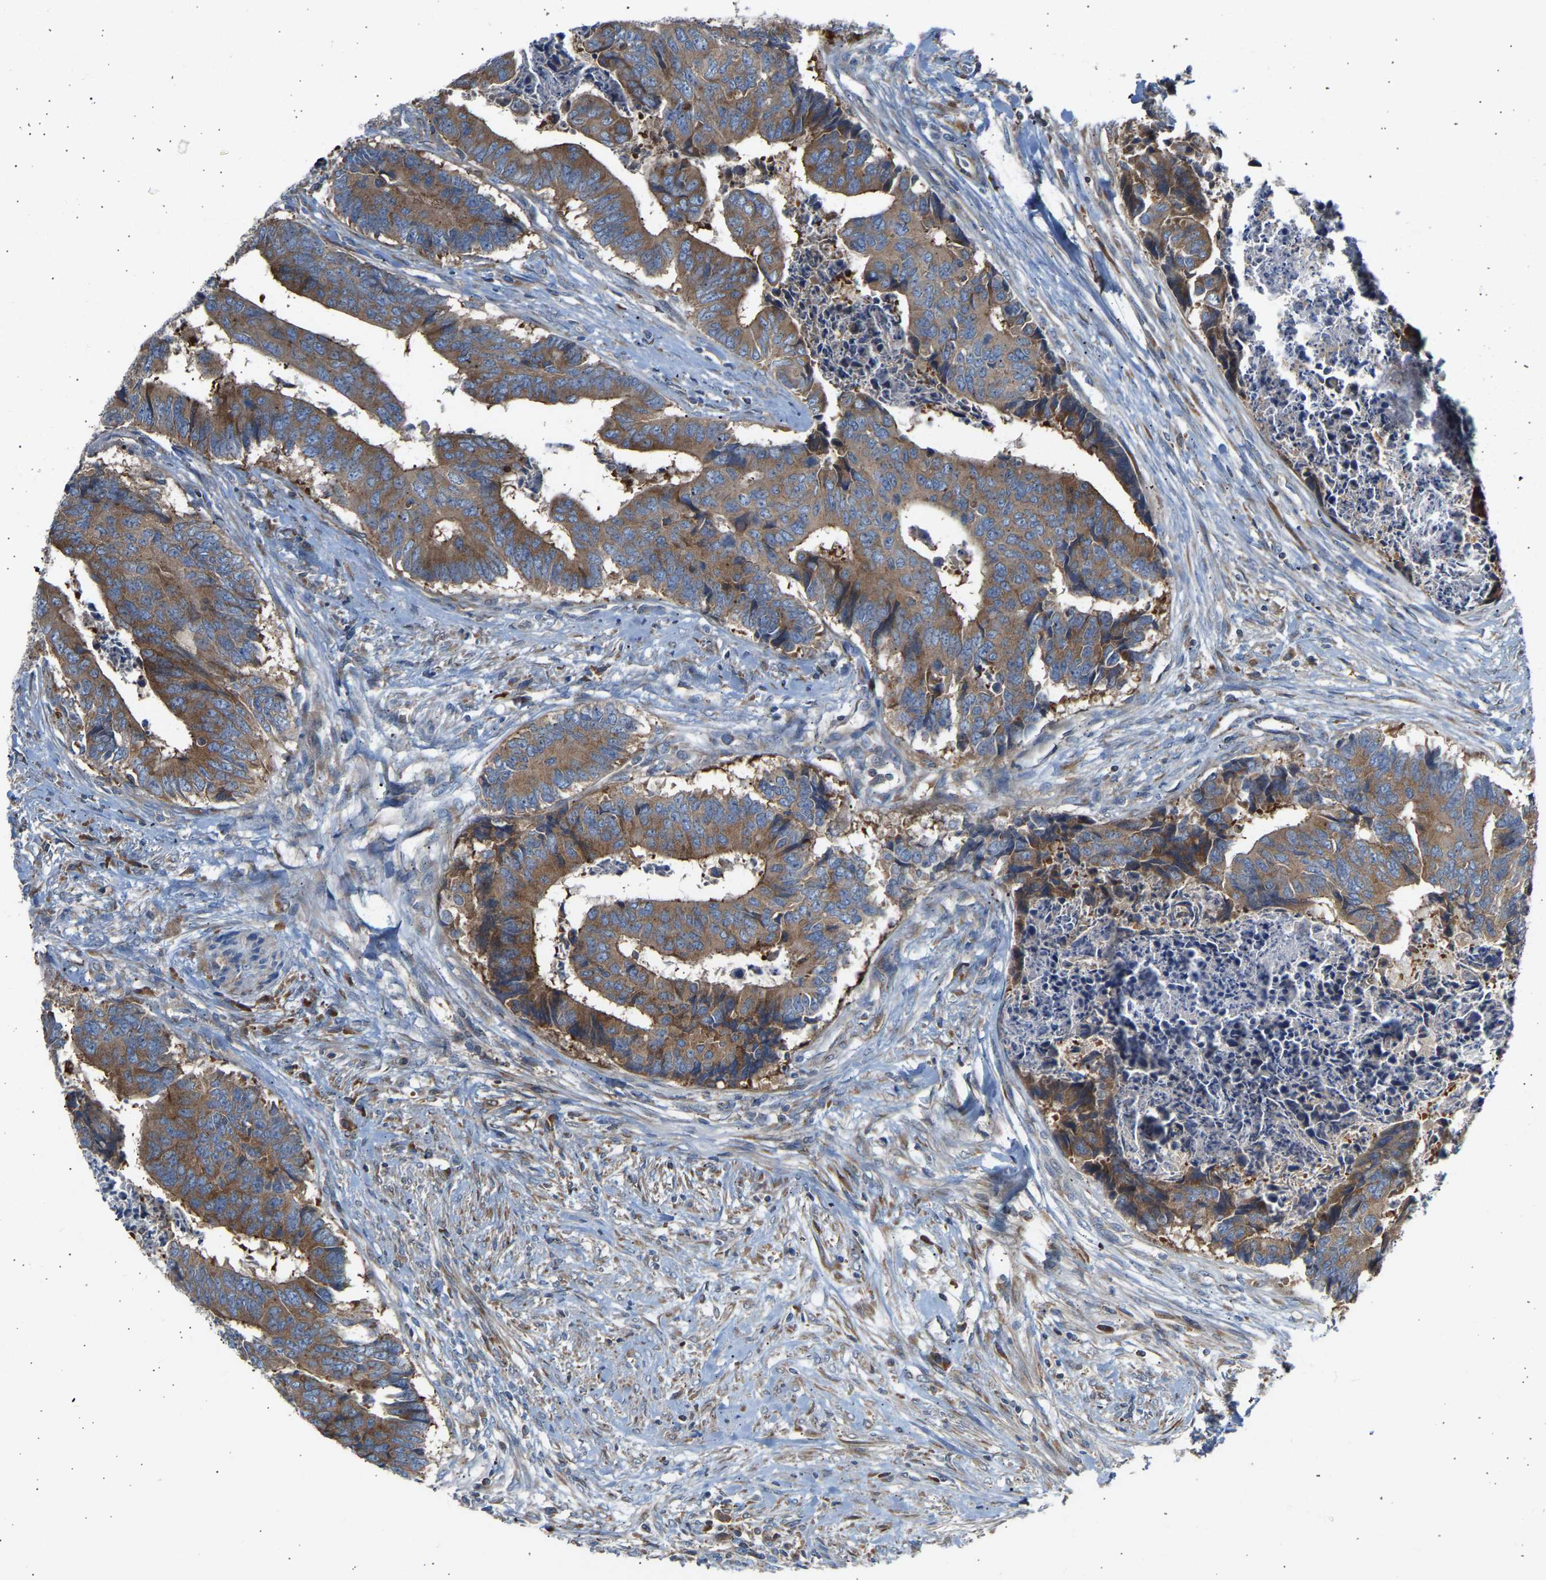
{"staining": {"intensity": "moderate", "quantity": ">75%", "location": "cytoplasmic/membranous"}, "tissue": "colorectal cancer", "cell_type": "Tumor cells", "image_type": "cancer", "snomed": [{"axis": "morphology", "description": "Adenocarcinoma, NOS"}, {"axis": "topography", "description": "Rectum"}], "caption": "IHC photomicrograph of neoplastic tissue: colorectal cancer (adenocarcinoma) stained using immunohistochemistry shows medium levels of moderate protein expression localized specifically in the cytoplasmic/membranous of tumor cells, appearing as a cytoplasmic/membranous brown color.", "gene": "GCN1", "patient": {"sex": "male", "age": 84}}